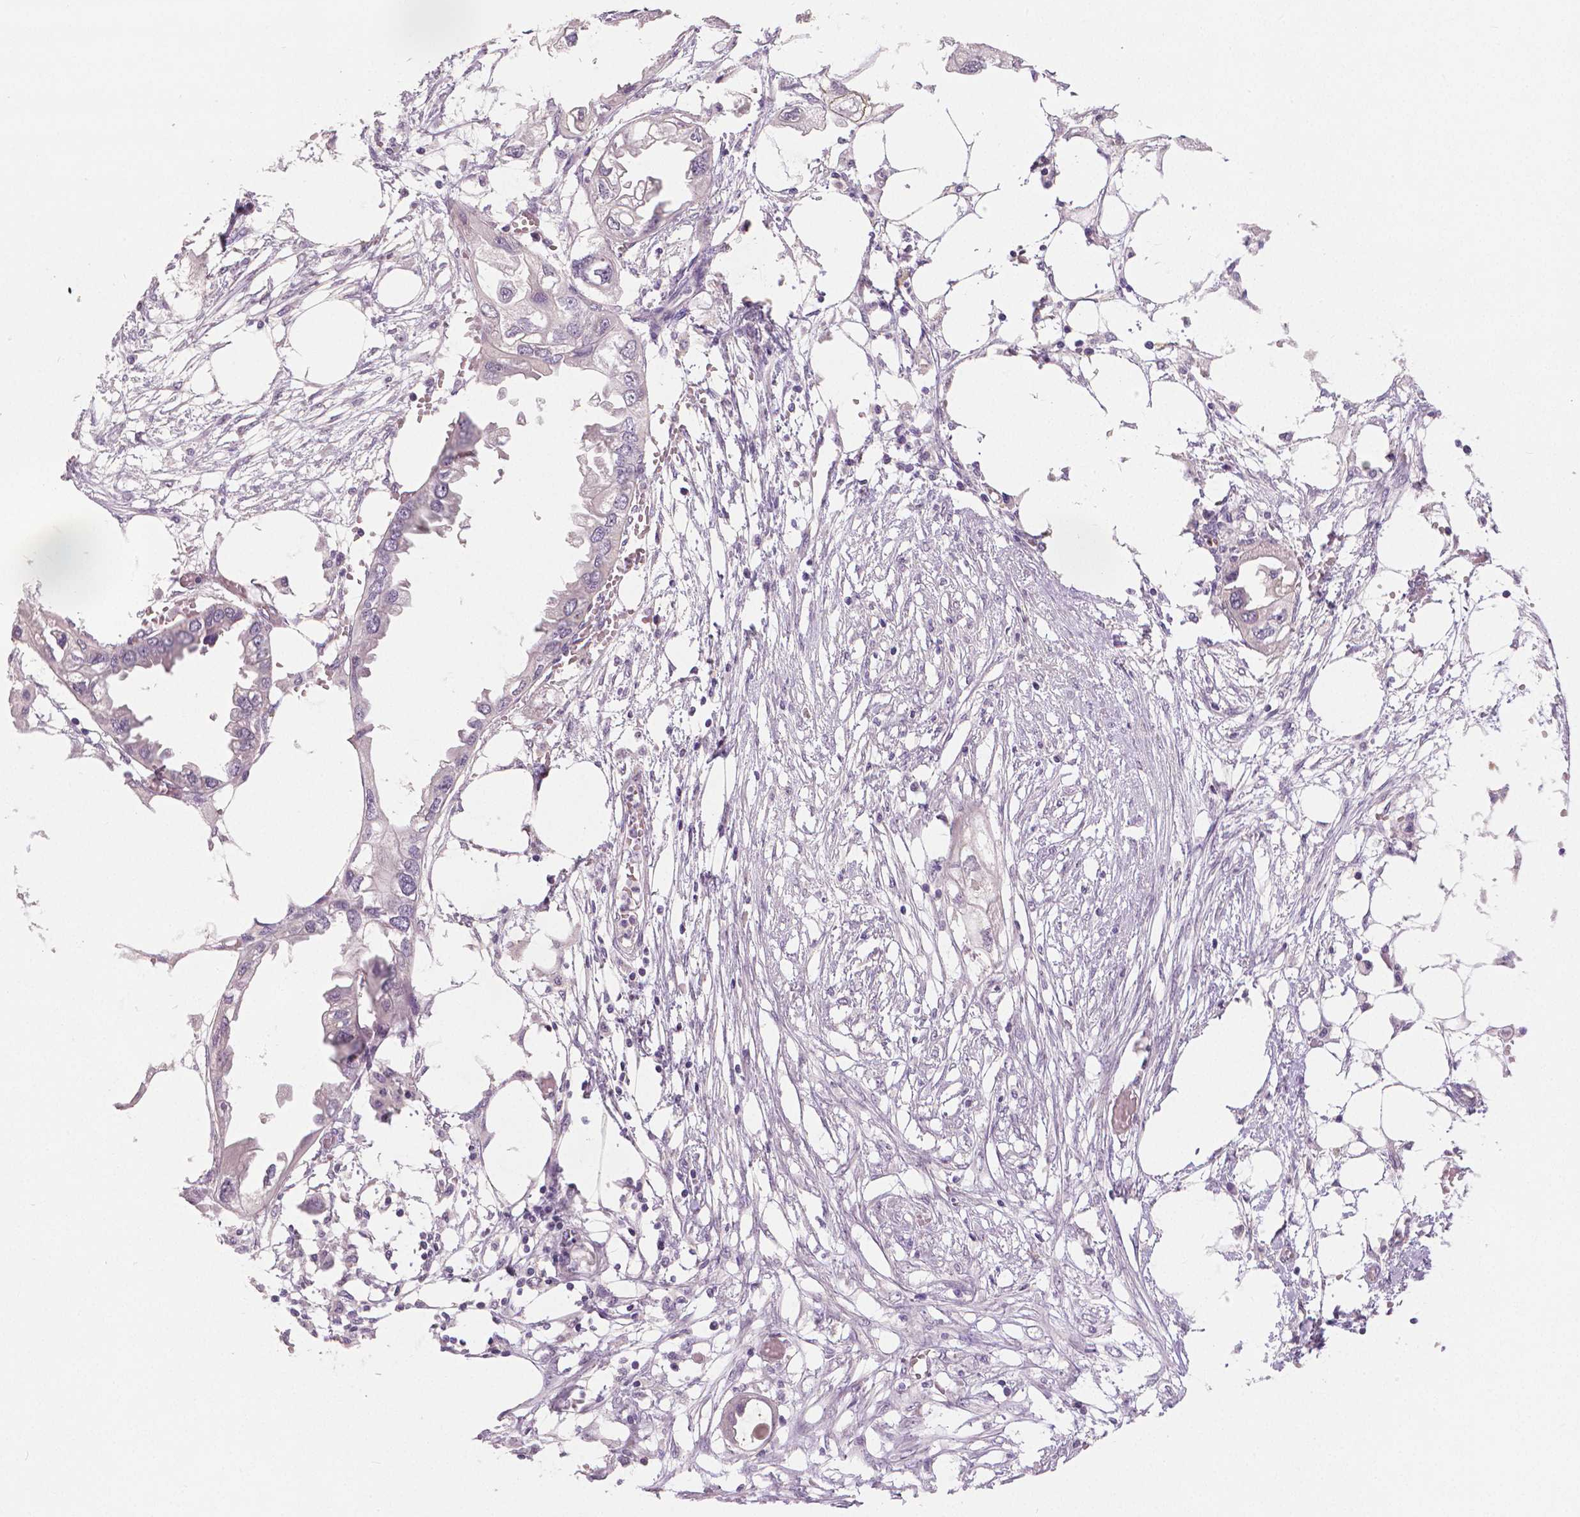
{"staining": {"intensity": "negative", "quantity": "none", "location": "none"}, "tissue": "endometrial cancer", "cell_type": "Tumor cells", "image_type": "cancer", "snomed": [{"axis": "morphology", "description": "Adenocarcinoma, NOS"}, {"axis": "morphology", "description": "Adenocarcinoma, metastatic, NOS"}, {"axis": "topography", "description": "Adipose tissue"}, {"axis": "topography", "description": "Endometrium"}], "caption": "Immunohistochemistry of endometrial cancer (adenocarcinoma) exhibits no staining in tumor cells.", "gene": "FLT1", "patient": {"sex": "female", "age": 67}}